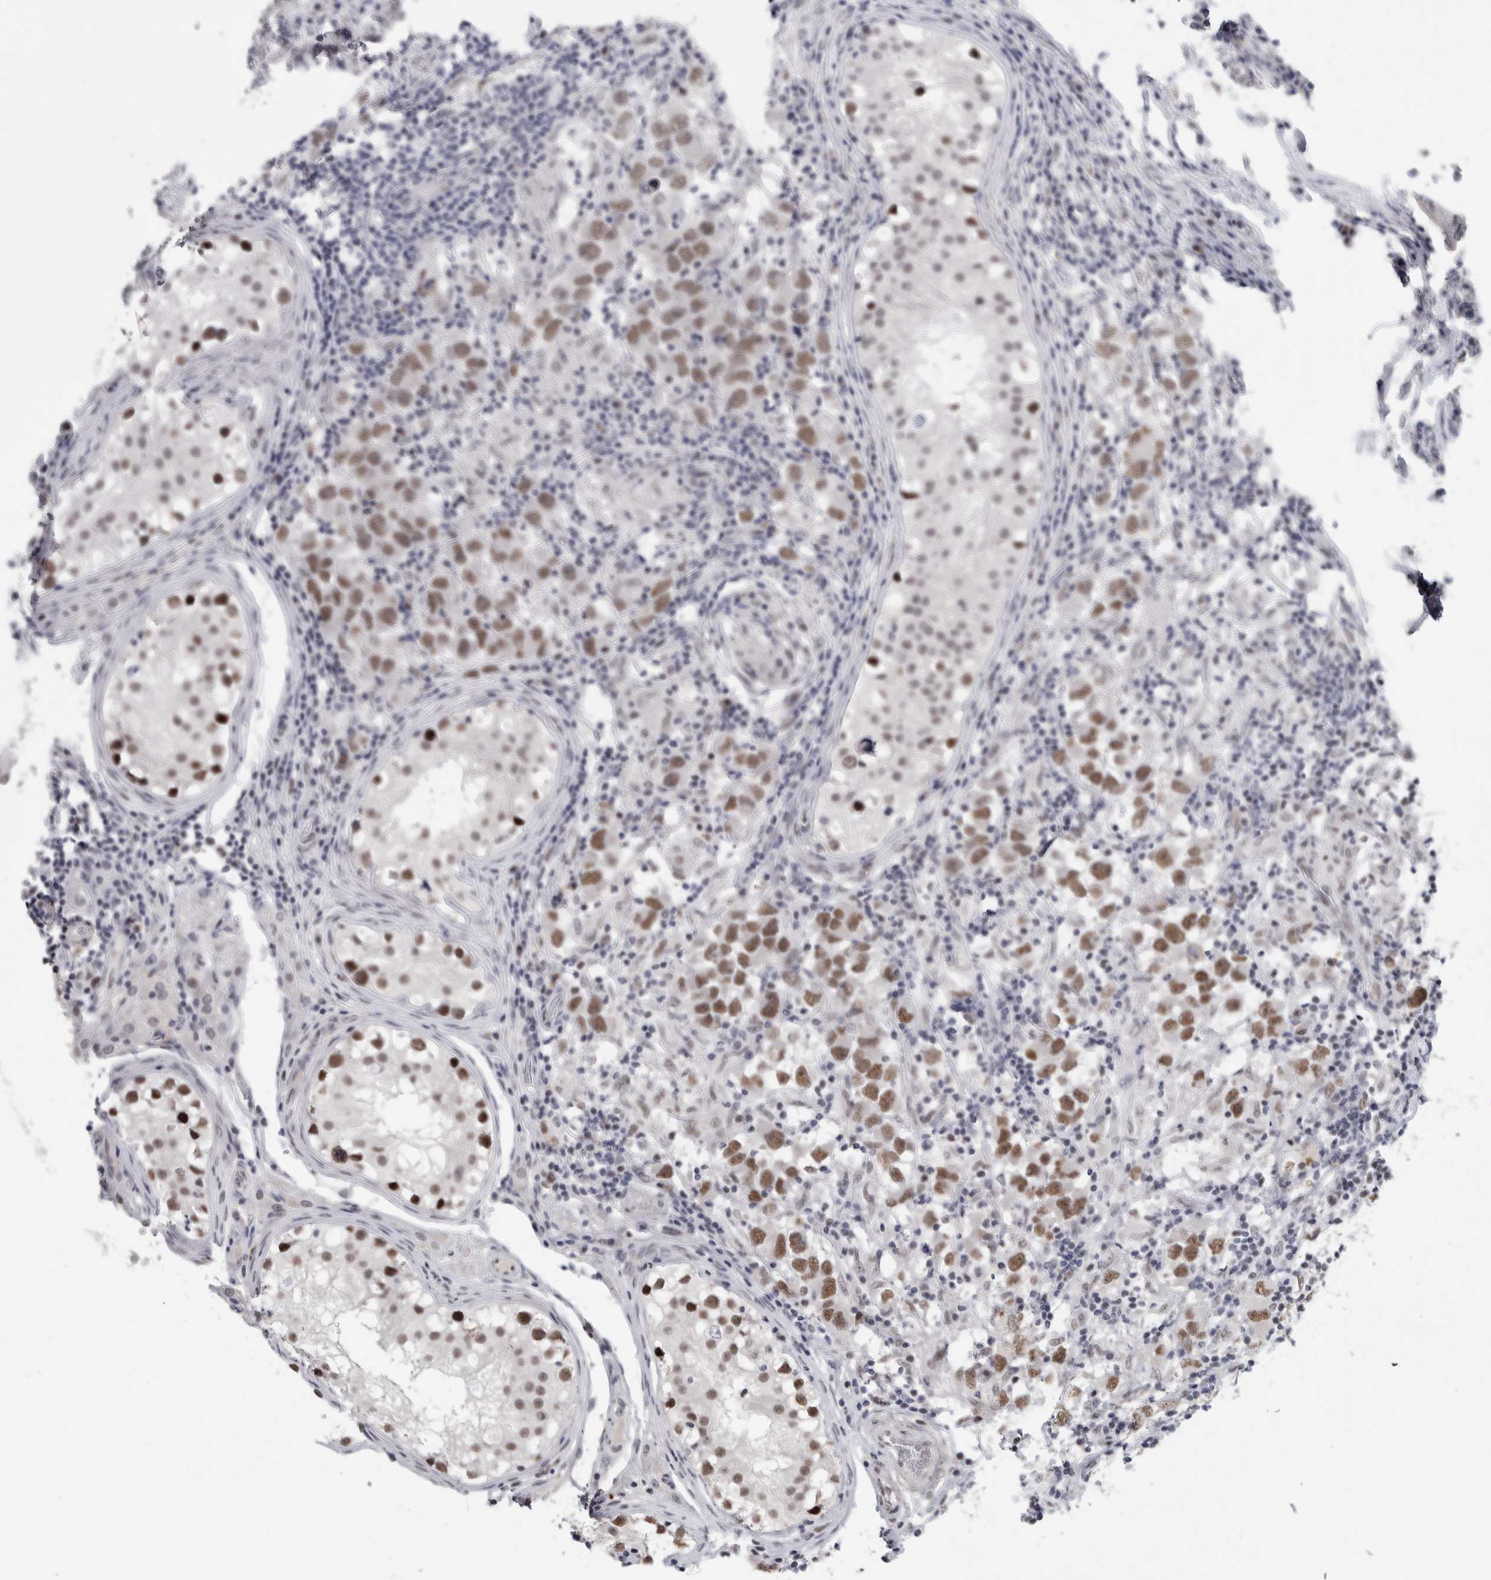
{"staining": {"intensity": "moderate", "quantity": ">75%", "location": "nuclear"}, "tissue": "testis cancer", "cell_type": "Tumor cells", "image_type": "cancer", "snomed": [{"axis": "morphology", "description": "Carcinoma, Embryonal, NOS"}, {"axis": "topography", "description": "Testis"}], "caption": "Immunohistochemical staining of testis embryonal carcinoma demonstrates medium levels of moderate nuclear protein expression in about >75% of tumor cells.", "gene": "ASPN", "patient": {"sex": "male", "age": 21}}